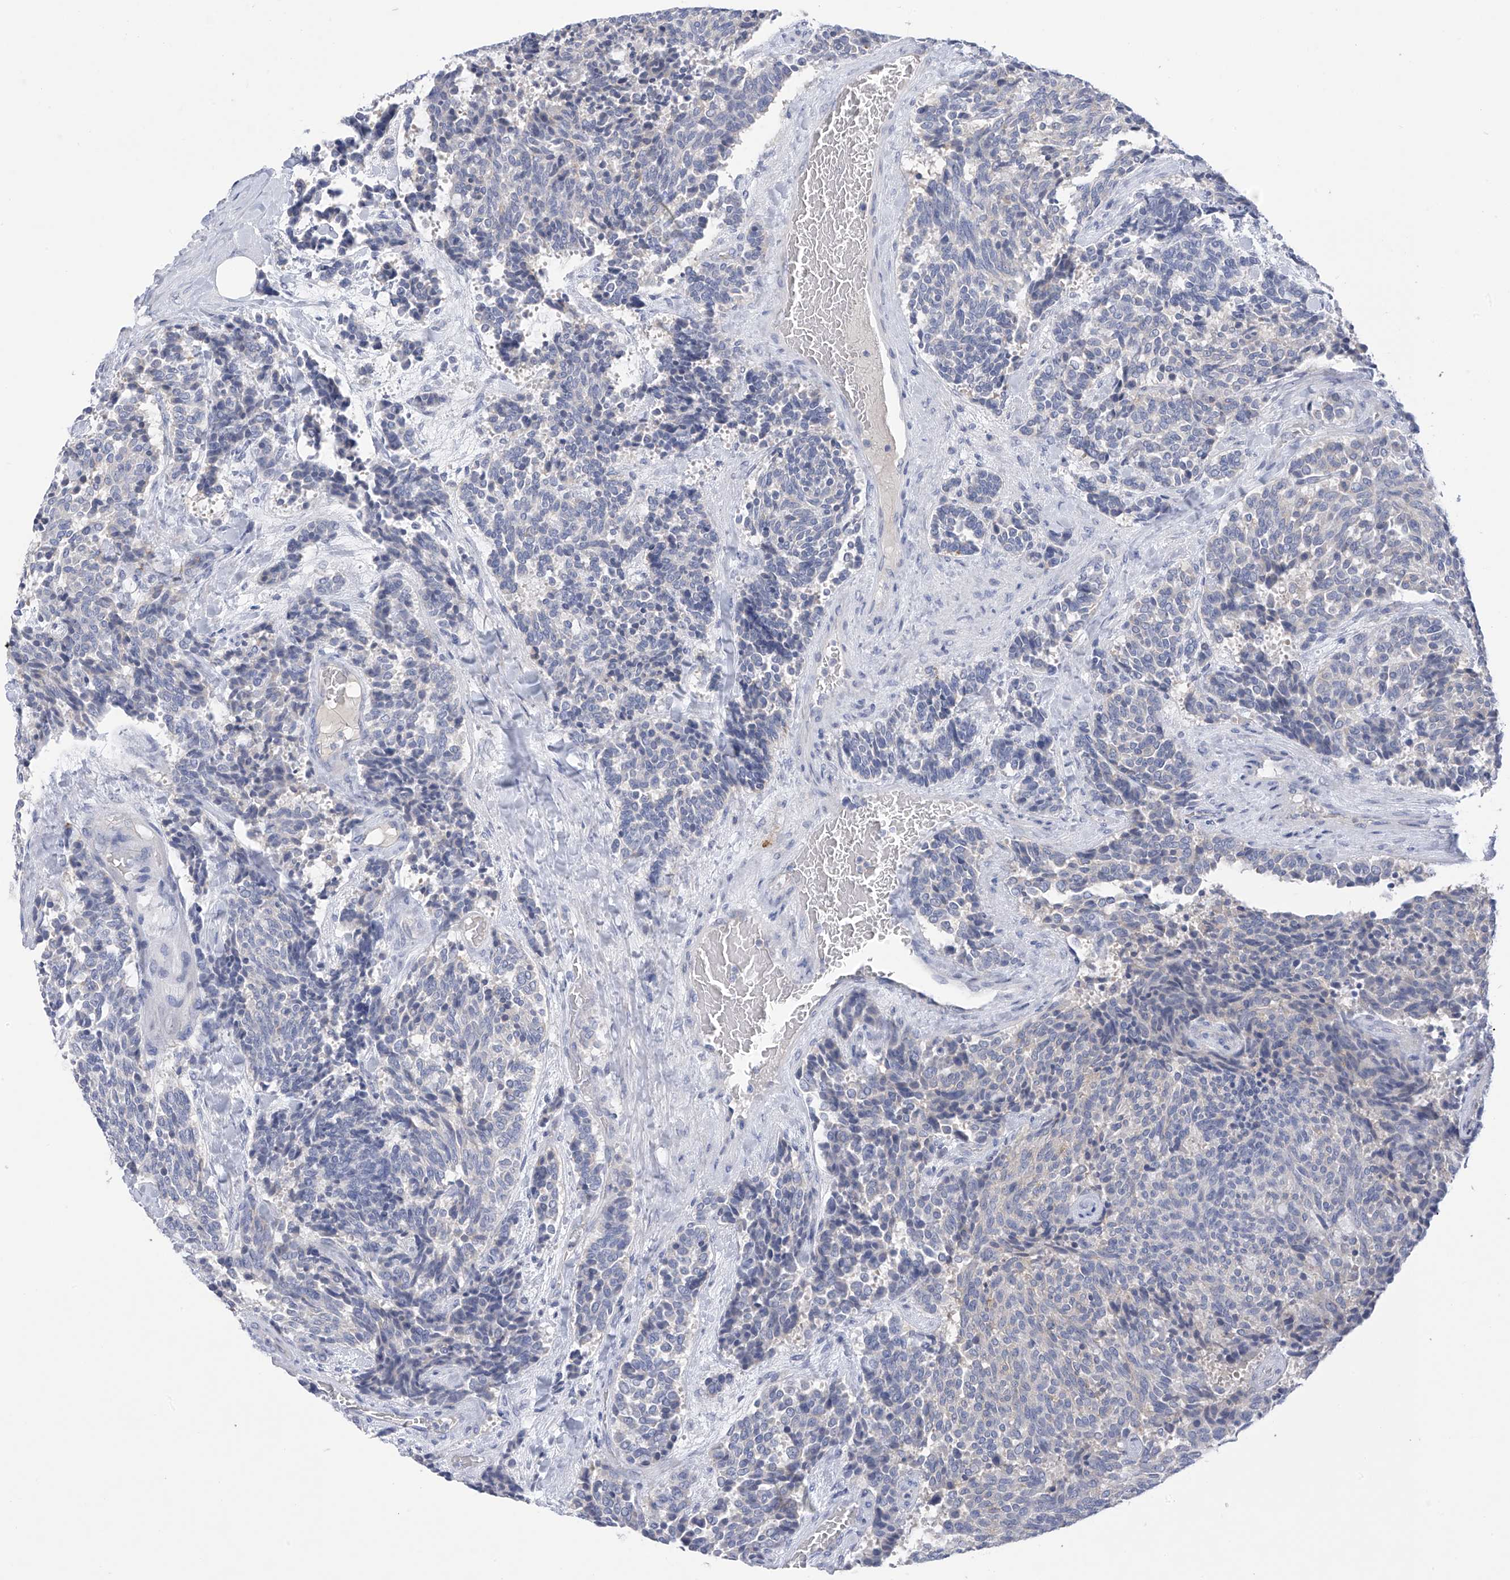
{"staining": {"intensity": "negative", "quantity": "none", "location": "none"}, "tissue": "carcinoid", "cell_type": "Tumor cells", "image_type": "cancer", "snomed": [{"axis": "morphology", "description": "Carcinoid, malignant, NOS"}, {"axis": "topography", "description": "Pancreas"}], "caption": "A photomicrograph of human carcinoid is negative for staining in tumor cells.", "gene": "SLCO4A1", "patient": {"sex": "female", "age": 54}}